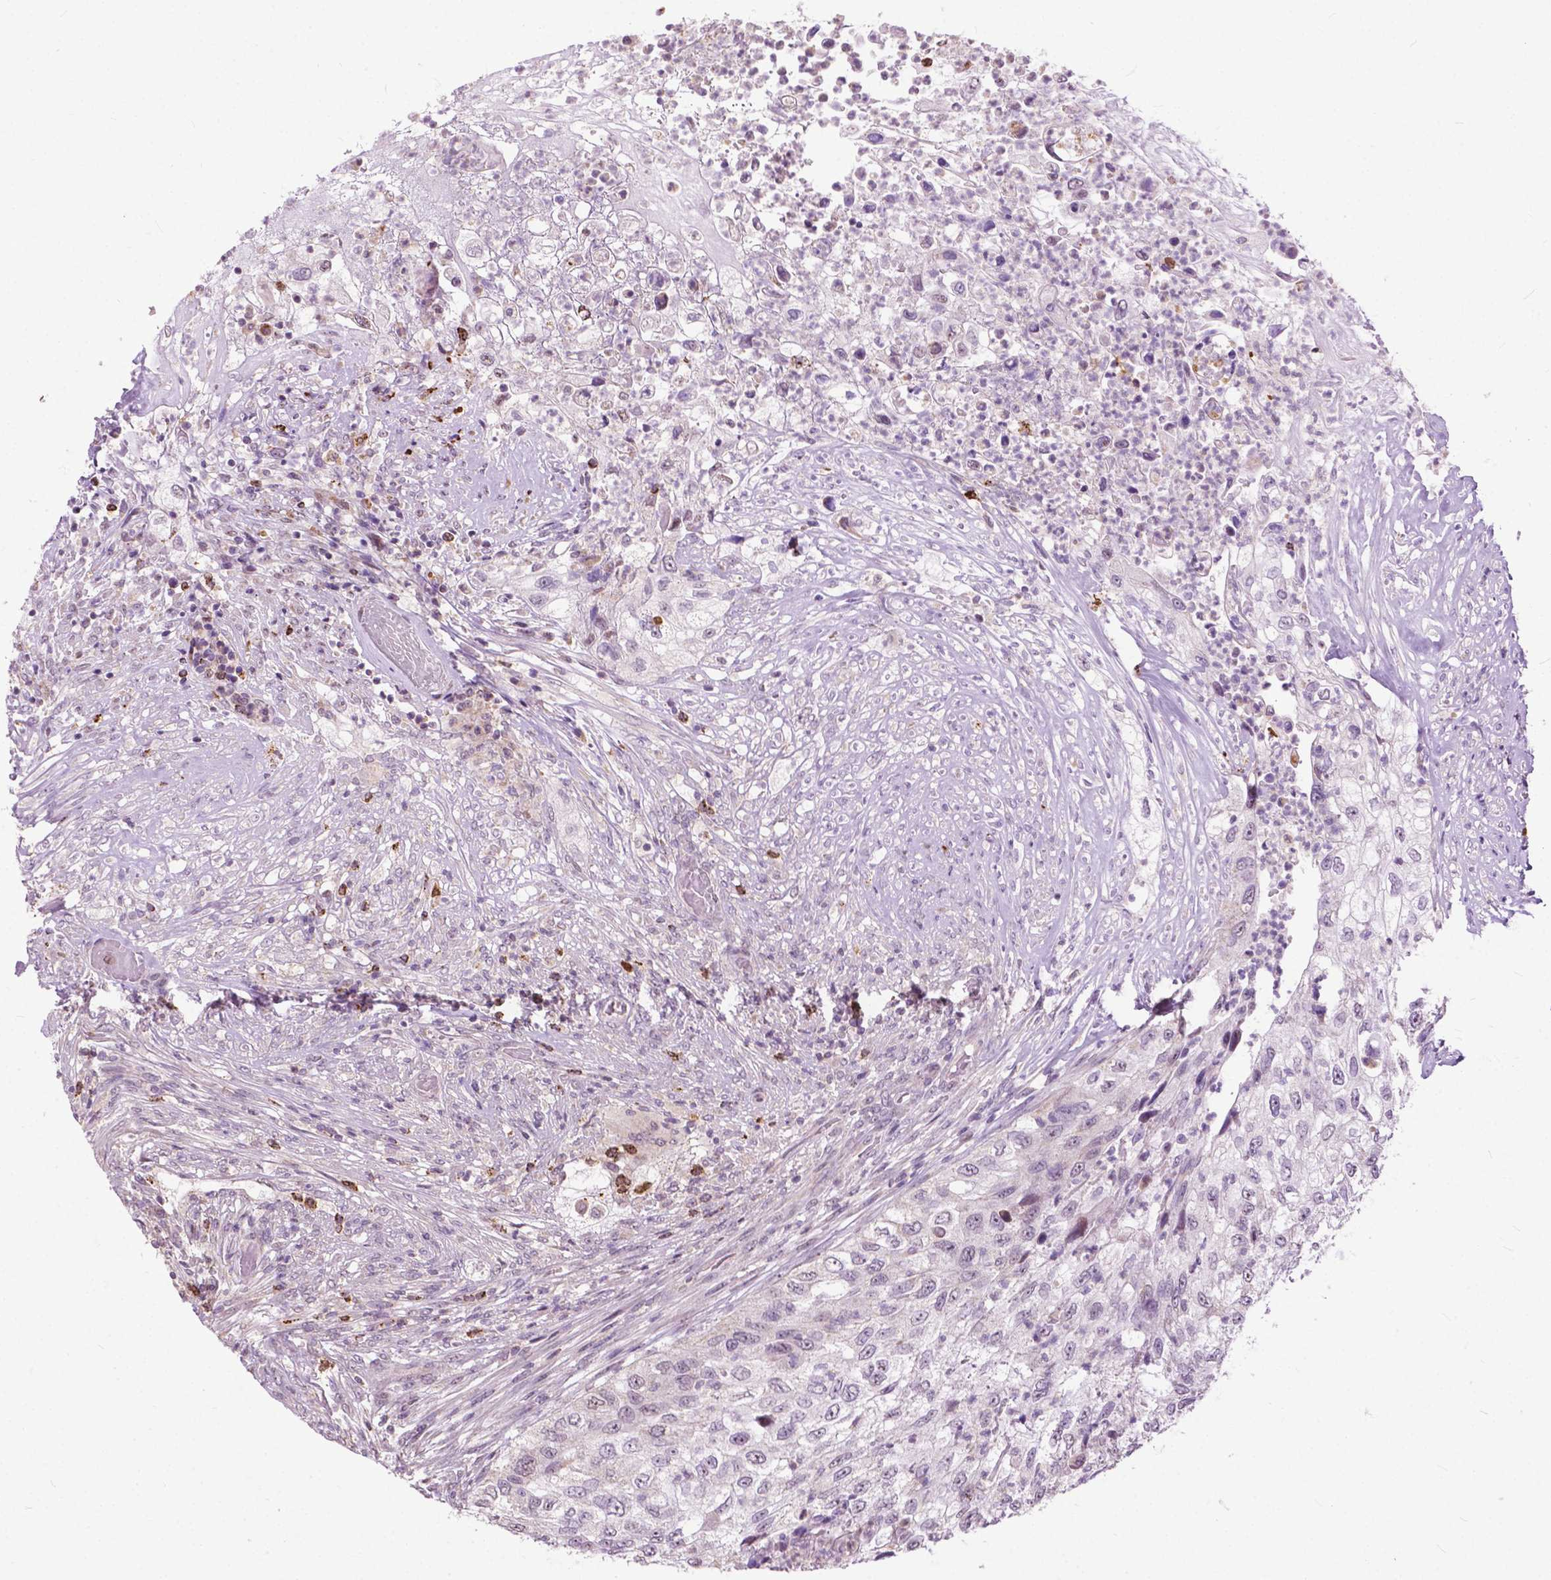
{"staining": {"intensity": "negative", "quantity": "none", "location": "none"}, "tissue": "urothelial cancer", "cell_type": "Tumor cells", "image_type": "cancer", "snomed": [{"axis": "morphology", "description": "Urothelial carcinoma, High grade"}, {"axis": "topography", "description": "Urinary bladder"}], "caption": "Immunohistochemistry of human urothelial cancer exhibits no staining in tumor cells. The staining is performed using DAB brown chromogen with nuclei counter-stained in using hematoxylin.", "gene": "TTC9B", "patient": {"sex": "female", "age": 60}}